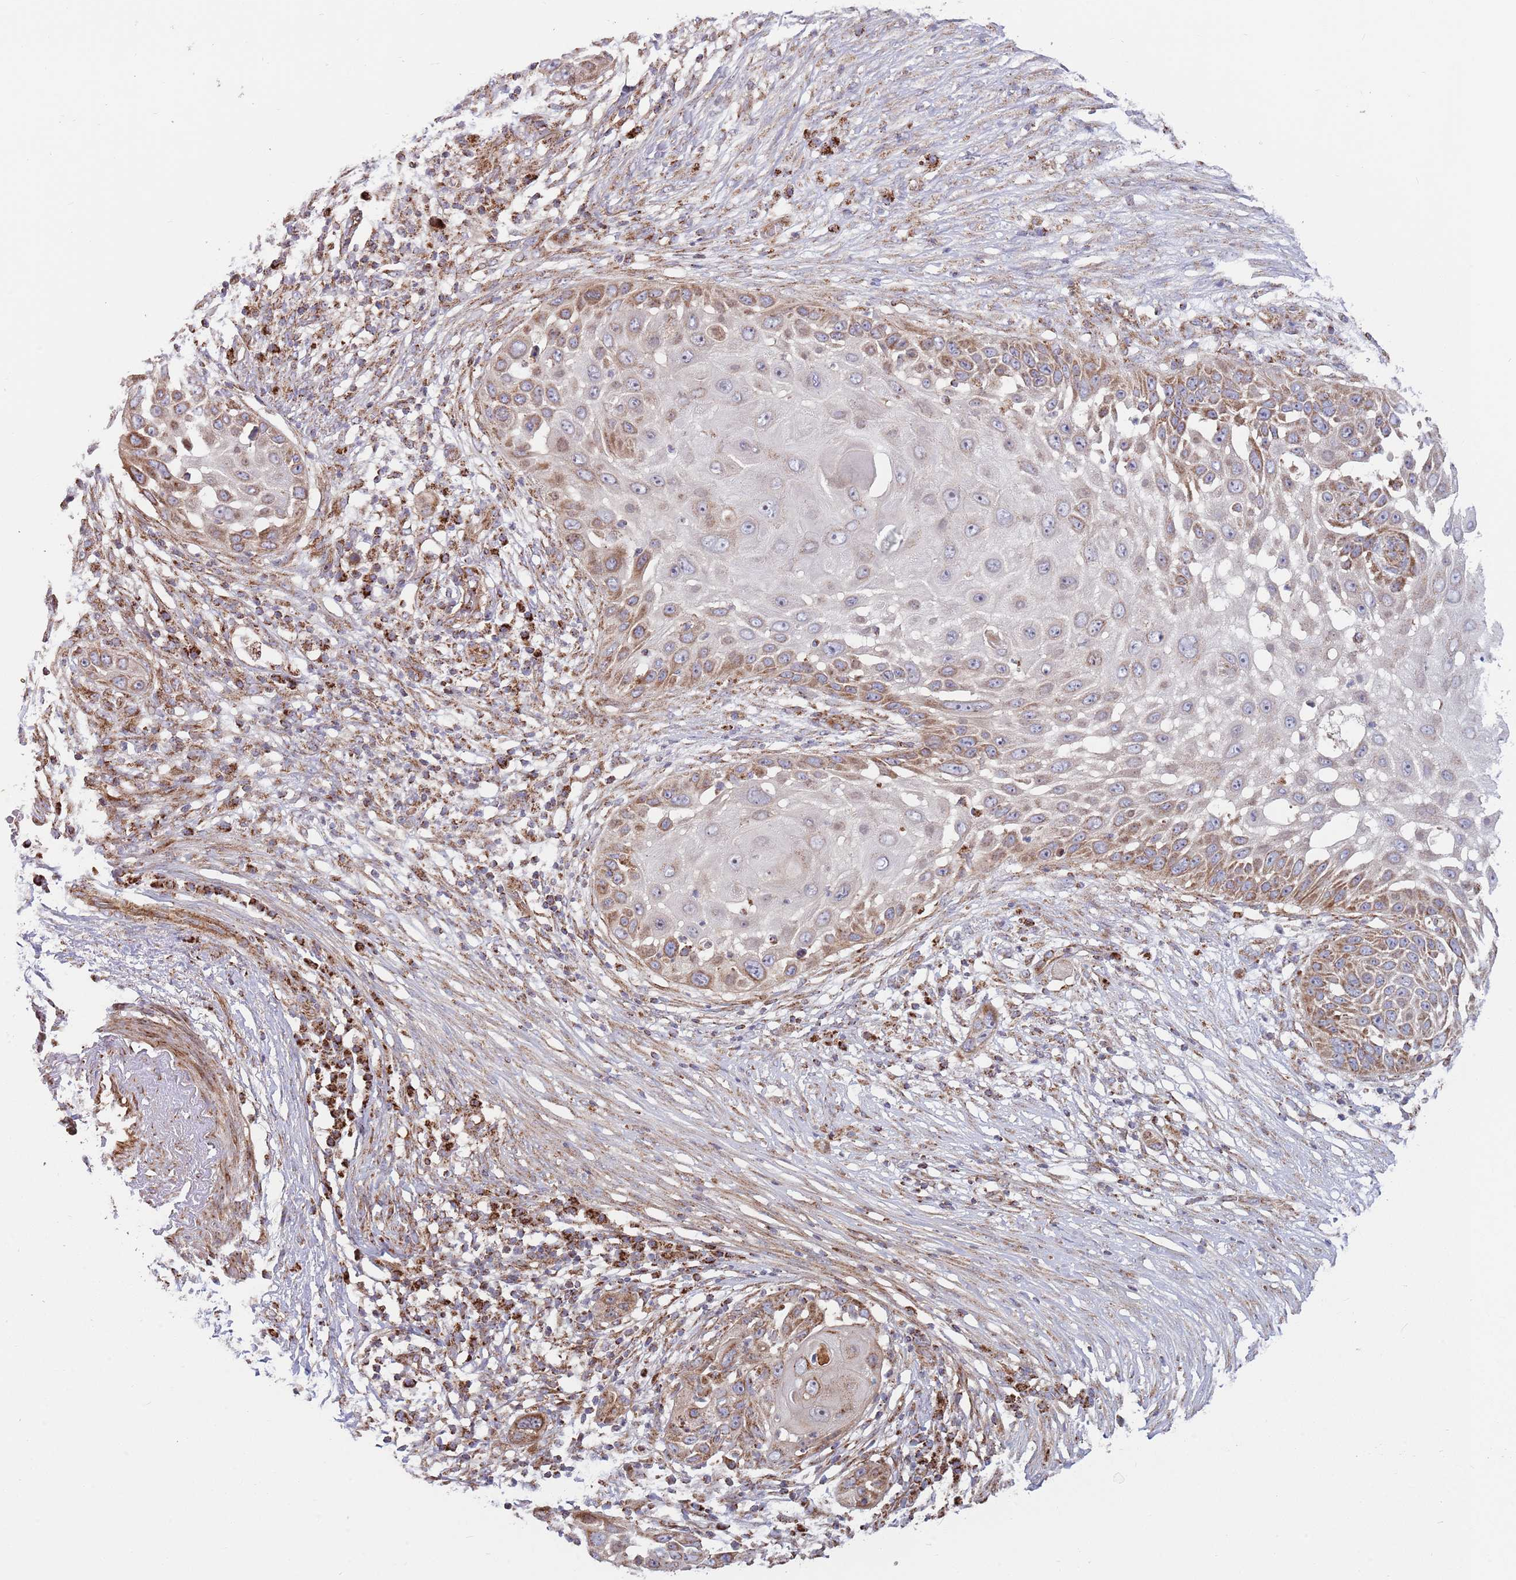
{"staining": {"intensity": "moderate", "quantity": "25%-75%", "location": "cytoplasmic/membranous"}, "tissue": "skin cancer", "cell_type": "Tumor cells", "image_type": "cancer", "snomed": [{"axis": "morphology", "description": "Squamous cell carcinoma, NOS"}, {"axis": "topography", "description": "Skin"}], "caption": "Skin cancer (squamous cell carcinoma) tissue displays moderate cytoplasmic/membranous expression in approximately 25%-75% of tumor cells, visualized by immunohistochemistry.", "gene": "ATP5PD", "patient": {"sex": "female", "age": 44}}